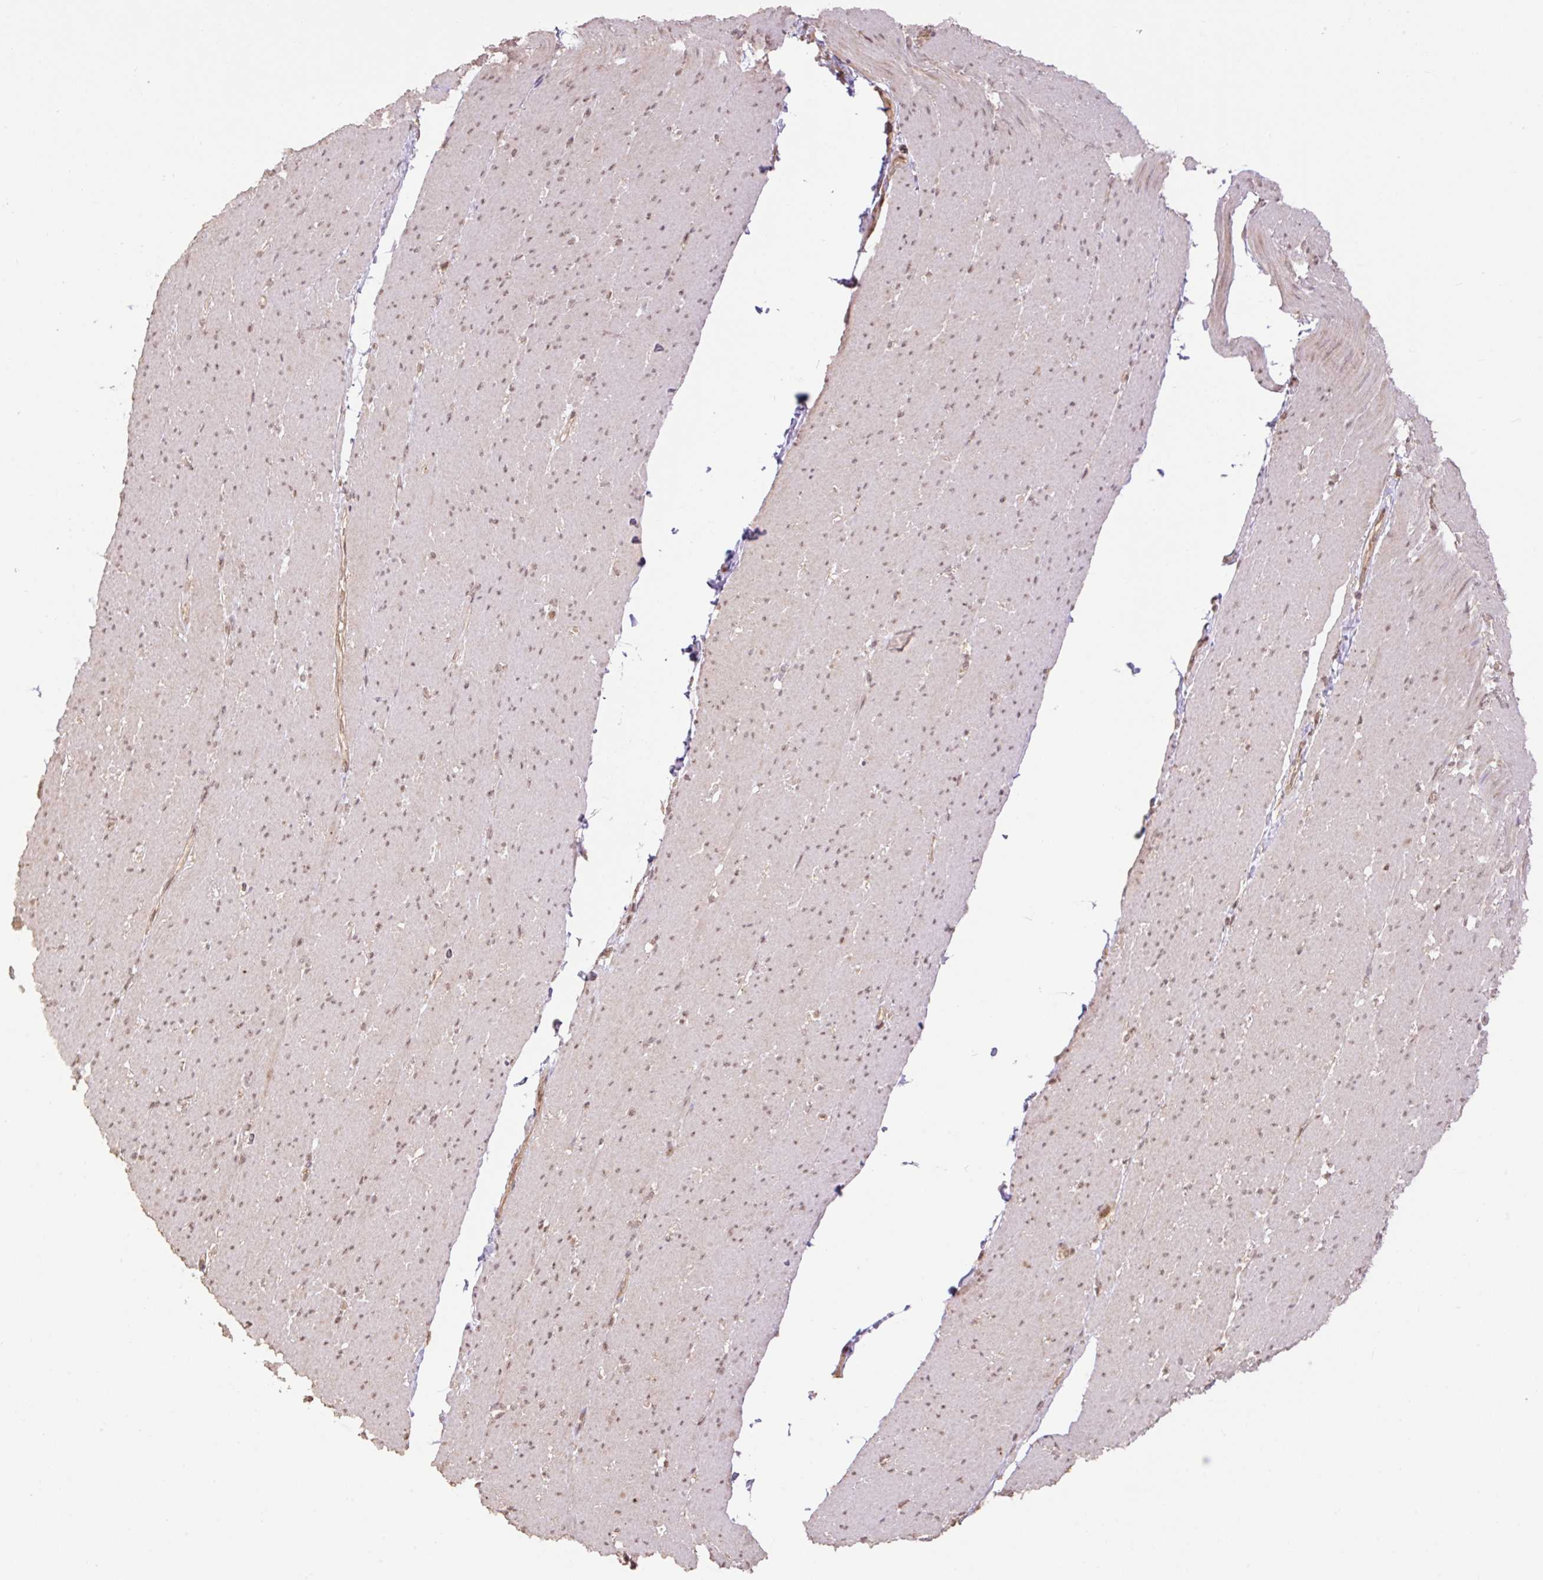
{"staining": {"intensity": "weak", "quantity": "<25%", "location": "nuclear"}, "tissue": "smooth muscle", "cell_type": "Smooth muscle cells", "image_type": "normal", "snomed": [{"axis": "morphology", "description": "Normal tissue, NOS"}, {"axis": "topography", "description": "Smooth muscle"}, {"axis": "topography", "description": "Rectum"}], "caption": "Immunohistochemistry photomicrograph of benign smooth muscle: smooth muscle stained with DAB shows no significant protein staining in smooth muscle cells. (Brightfield microscopy of DAB immunohistochemistry (IHC) at high magnification).", "gene": "VPS25", "patient": {"sex": "male", "age": 53}}